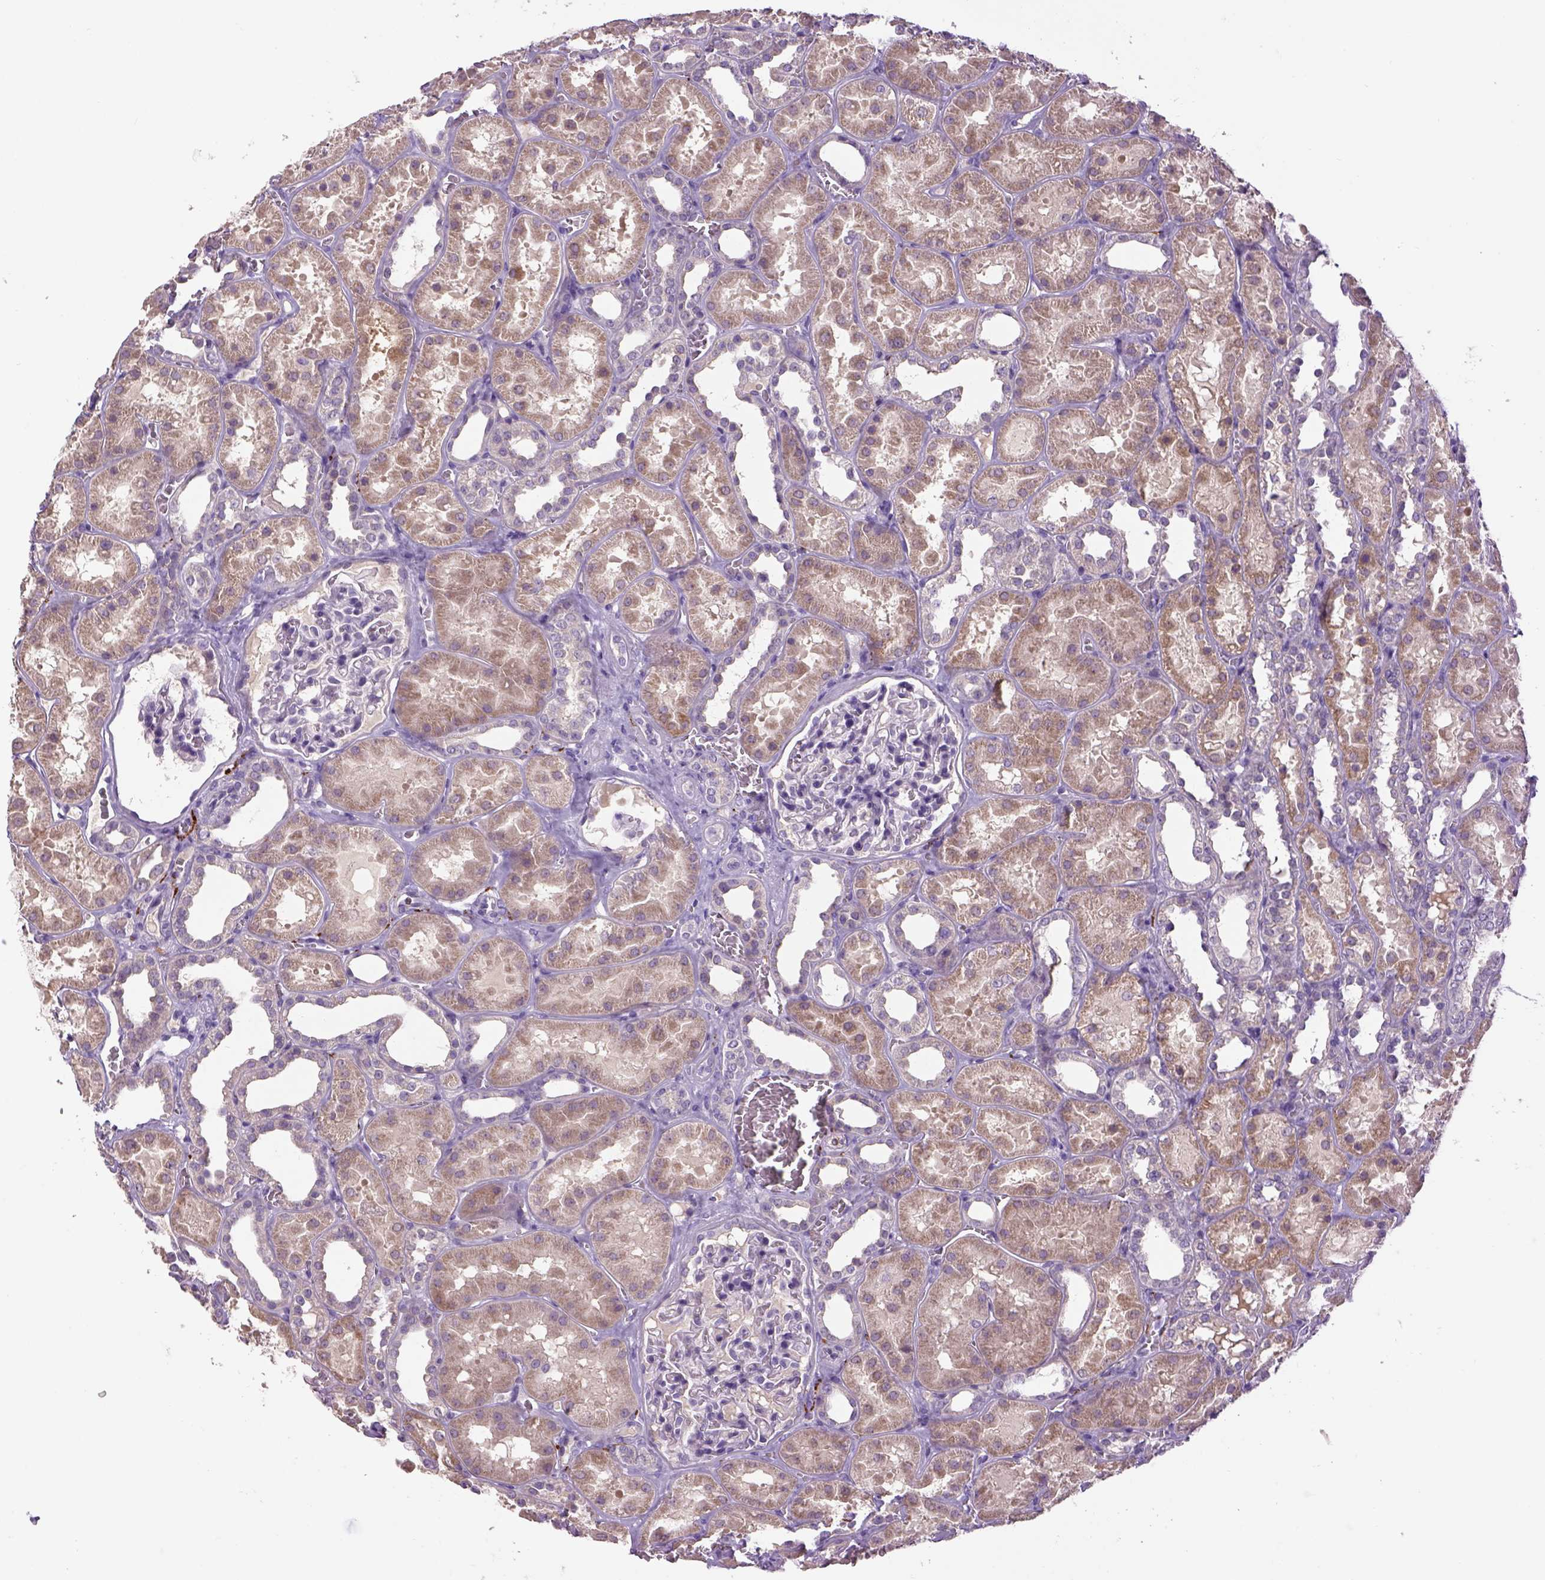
{"staining": {"intensity": "negative", "quantity": "none", "location": "none"}, "tissue": "kidney", "cell_type": "Cells in glomeruli", "image_type": "normal", "snomed": [{"axis": "morphology", "description": "Normal tissue, NOS"}, {"axis": "topography", "description": "Kidney"}], "caption": "The immunohistochemistry micrograph has no significant positivity in cells in glomeruli of kidney. (DAB (3,3'-diaminobenzidine) immunohistochemistry, high magnification).", "gene": "DBH", "patient": {"sex": "female", "age": 41}}